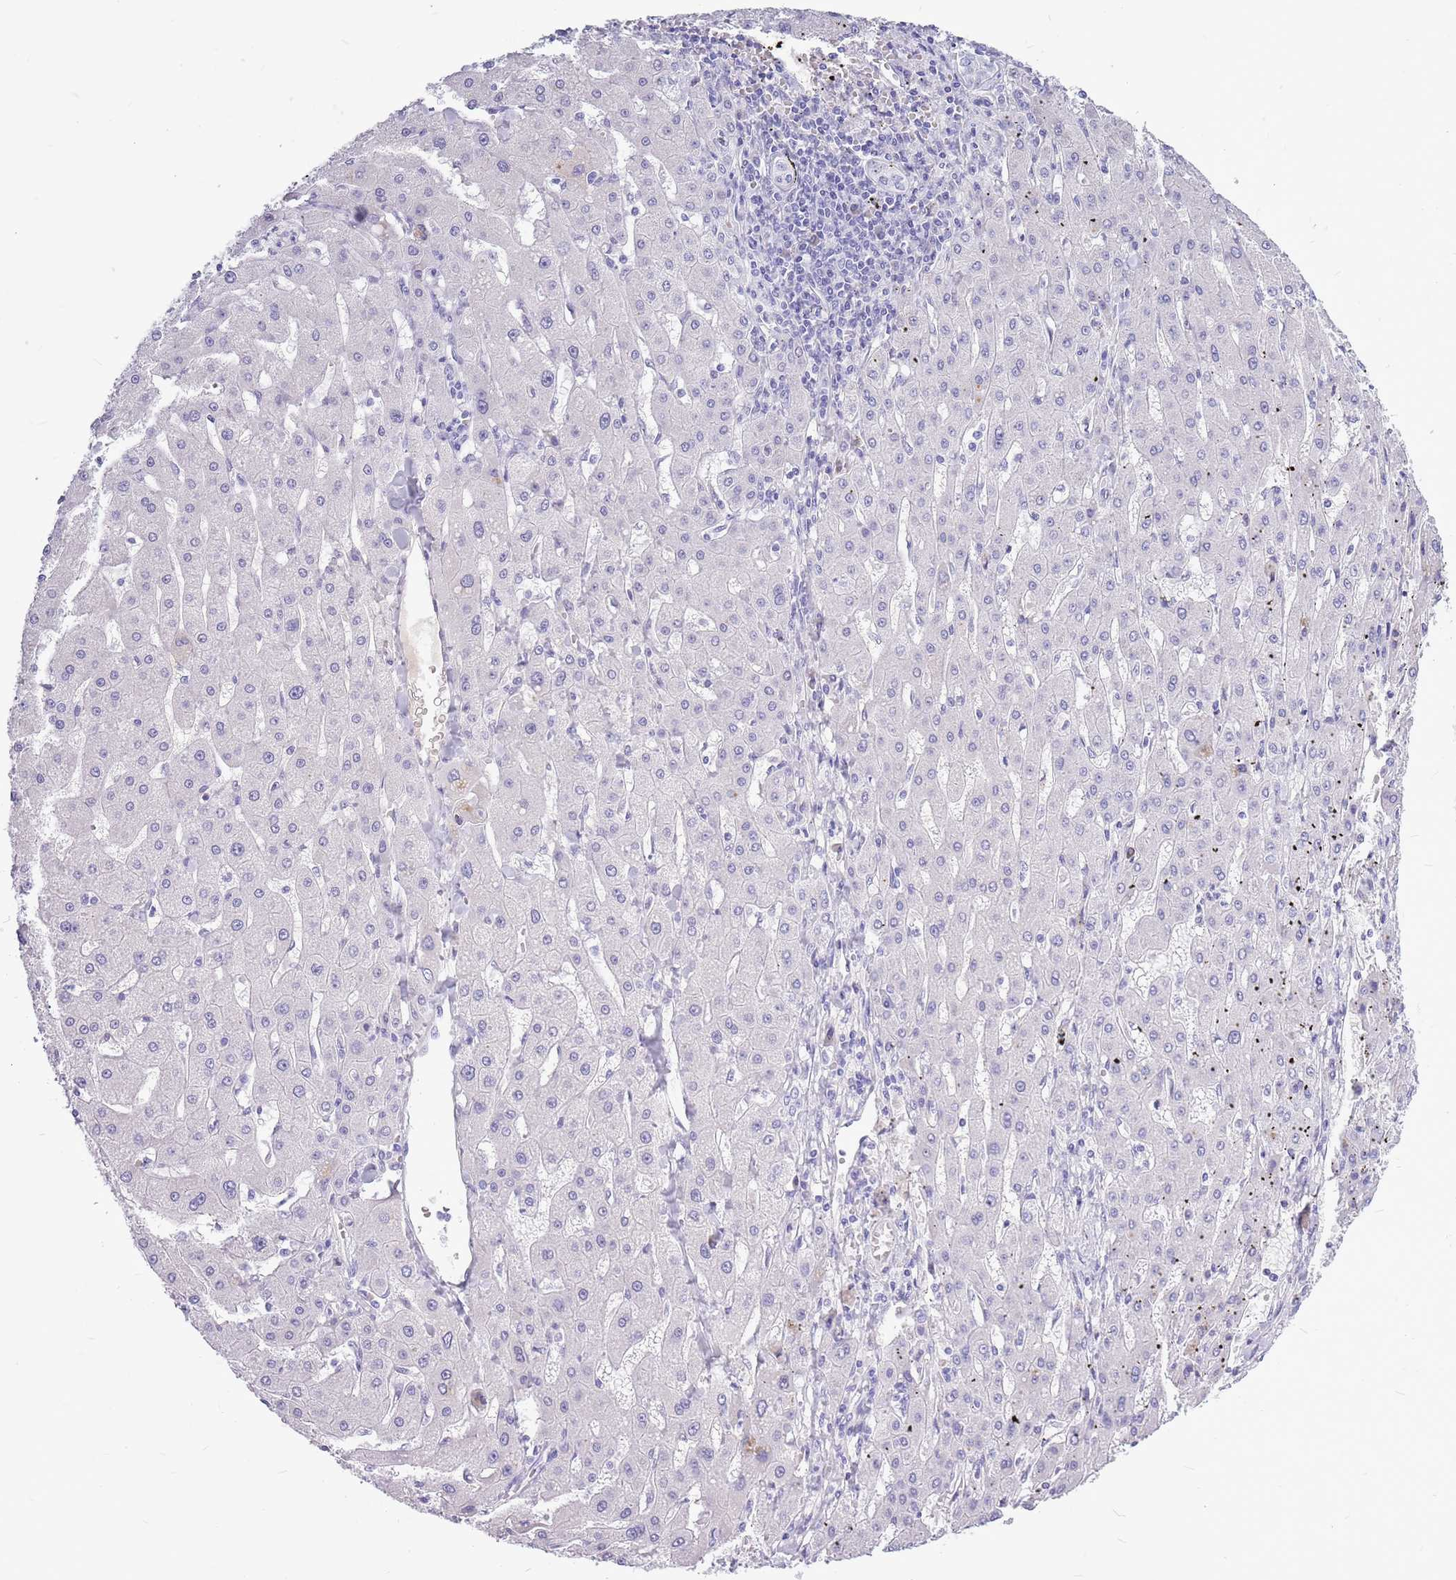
{"staining": {"intensity": "negative", "quantity": "none", "location": "none"}, "tissue": "liver cancer", "cell_type": "Tumor cells", "image_type": "cancer", "snomed": [{"axis": "morphology", "description": "Carcinoma, Hepatocellular, NOS"}, {"axis": "topography", "description": "Liver"}], "caption": "Human liver cancer (hepatocellular carcinoma) stained for a protein using immunohistochemistry shows no positivity in tumor cells.", "gene": "ZNF425", "patient": {"sex": "male", "age": 72}}